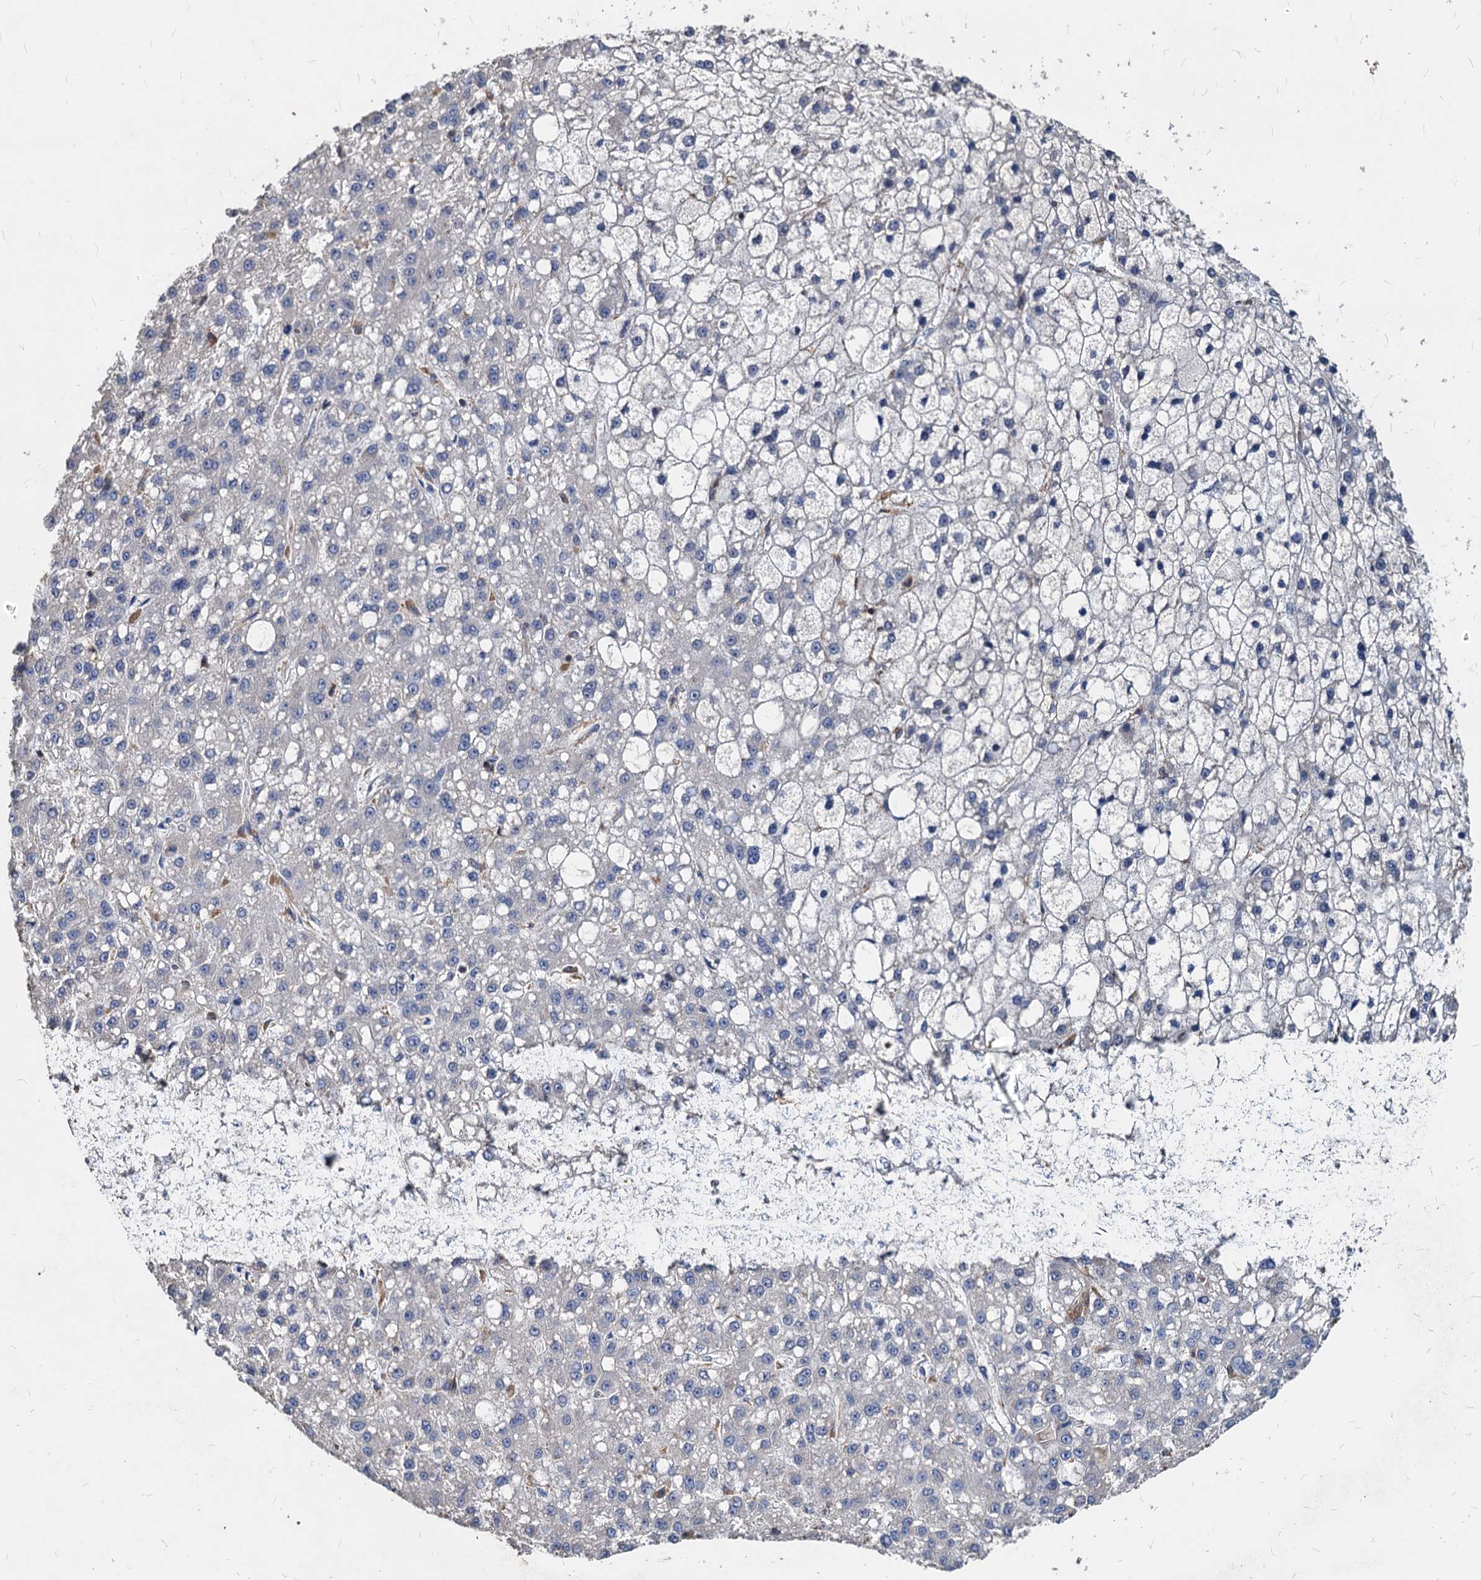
{"staining": {"intensity": "negative", "quantity": "none", "location": "none"}, "tissue": "liver cancer", "cell_type": "Tumor cells", "image_type": "cancer", "snomed": [{"axis": "morphology", "description": "Carcinoma, Hepatocellular, NOS"}, {"axis": "topography", "description": "Liver"}], "caption": "The image shows no staining of tumor cells in hepatocellular carcinoma (liver). Brightfield microscopy of immunohistochemistry (IHC) stained with DAB (3,3'-diaminobenzidine) (brown) and hematoxylin (blue), captured at high magnification.", "gene": "LCP2", "patient": {"sex": "male", "age": 67}}